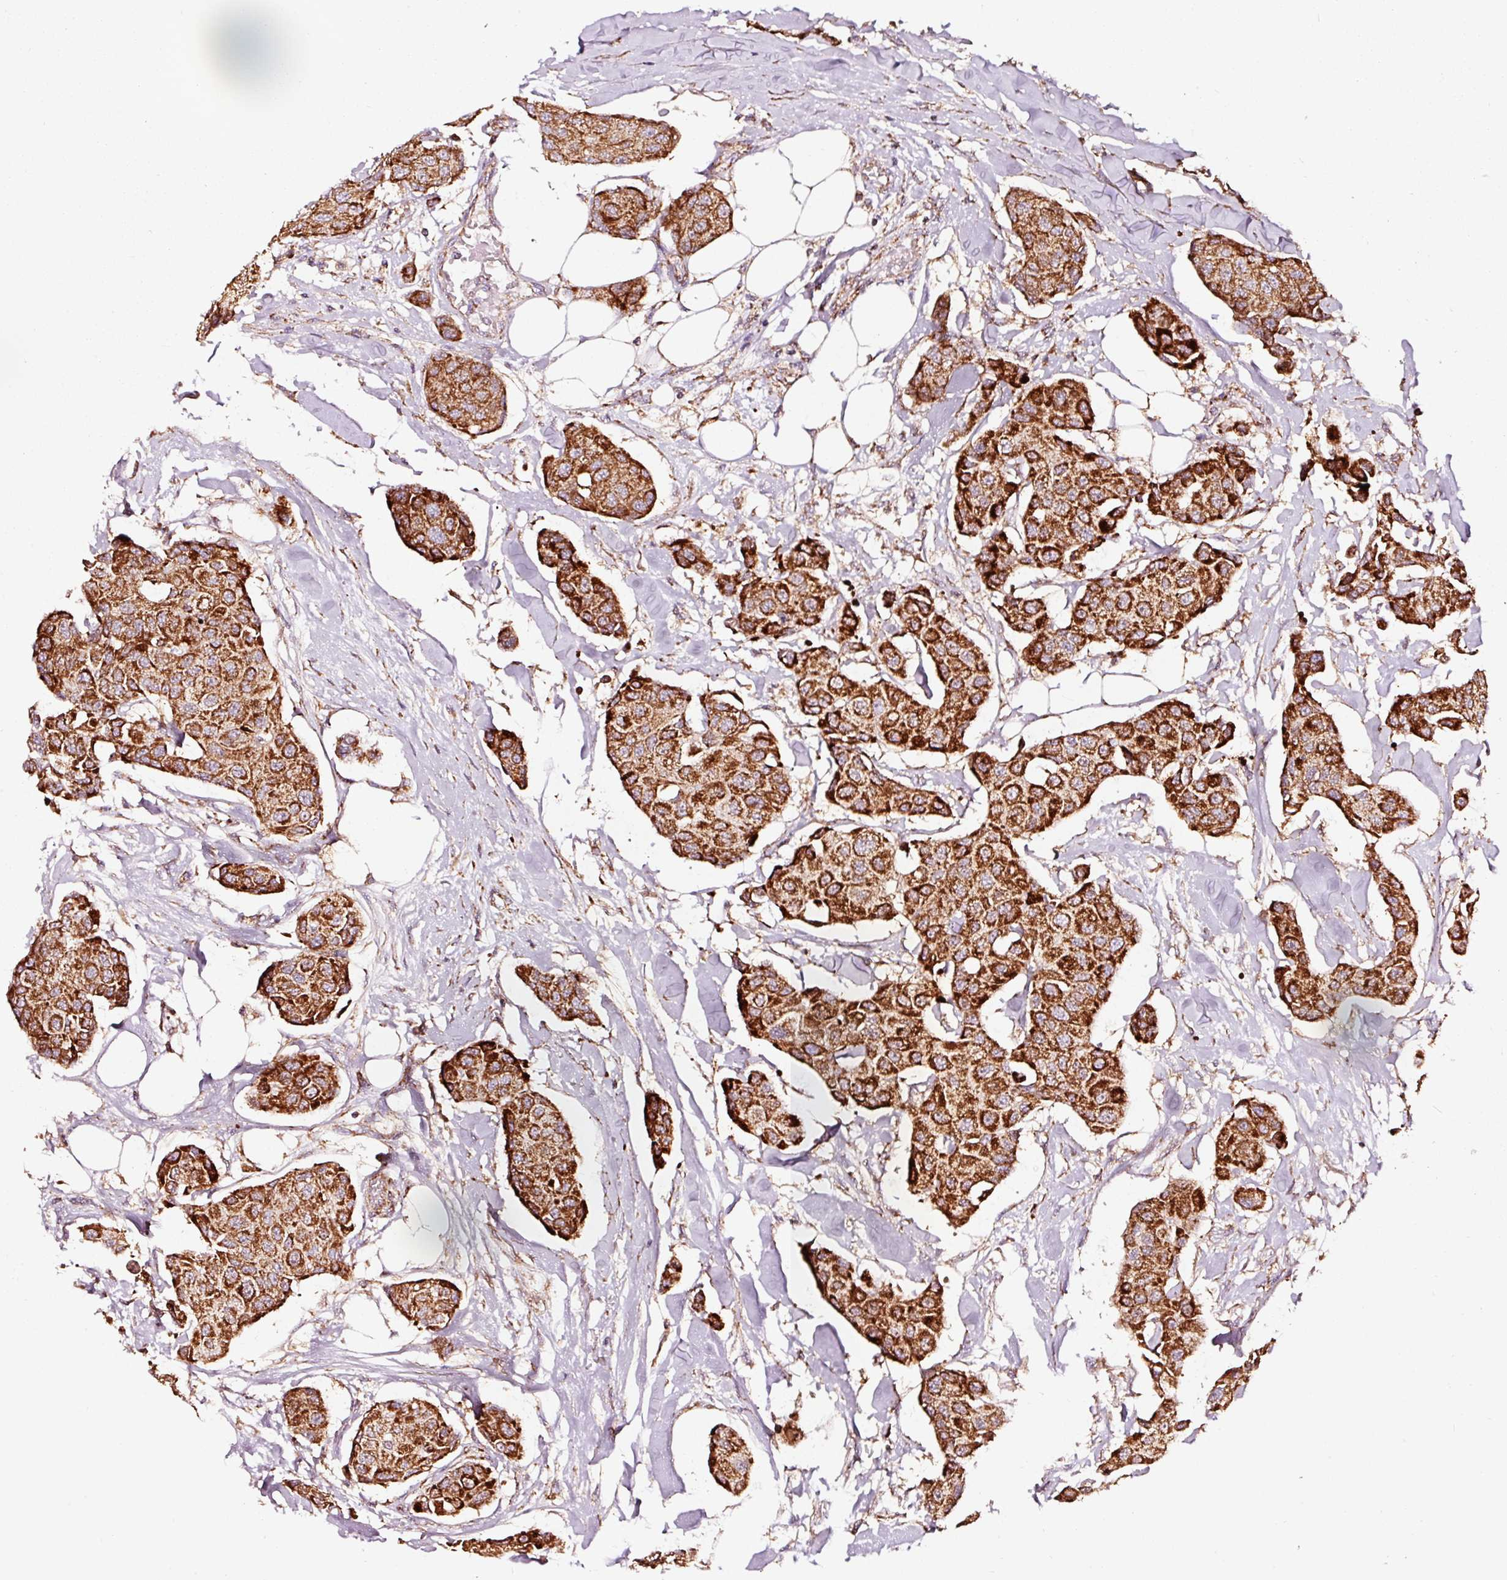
{"staining": {"intensity": "strong", "quantity": ">75%", "location": "cytoplasmic/membranous"}, "tissue": "breast cancer", "cell_type": "Tumor cells", "image_type": "cancer", "snomed": [{"axis": "morphology", "description": "Duct carcinoma"}, {"axis": "topography", "description": "Breast"}, {"axis": "topography", "description": "Lymph node"}], "caption": "The micrograph demonstrates staining of breast intraductal carcinoma, revealing strong cytoplasmic/membranous protein expression (brown color) within tumor cells.", "gene": "TPM1", "patient": {"sex": "female", "age": 80}}